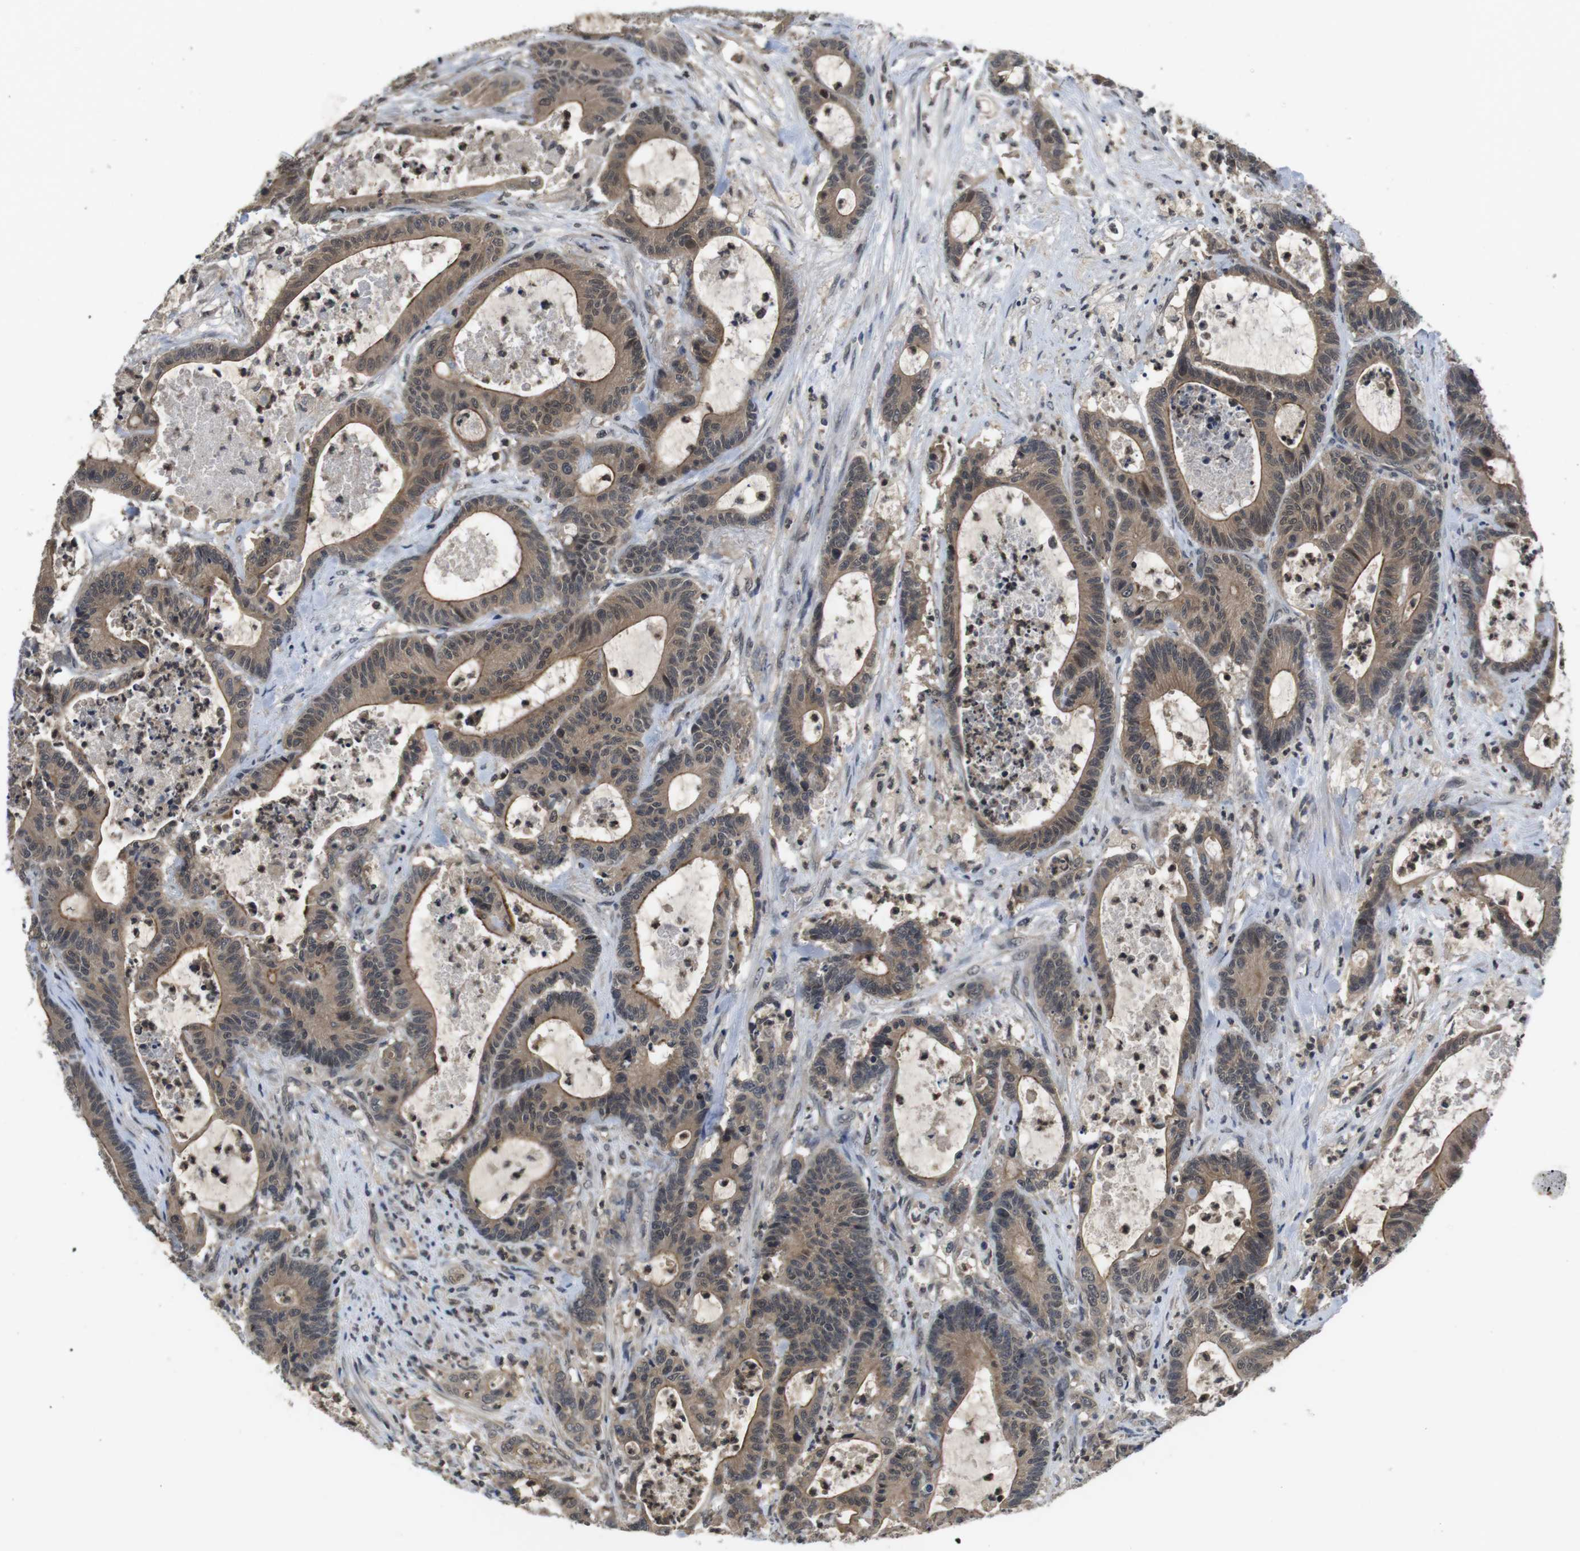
{"staining": {"intensity": "moderate", "quantity": ">75%", "location": "cytoplasmic/membranous"}, "tissue": "colorectal cancer", "cell_type": "Tumor cells", "image_type": "cancer", "snomed": [{"axis": "morphology", "description": "Adenocarcinoma, NOS"}, {"axis": "topography", "description": "Colon"}], "caption": "An immunohistochemistry (IHC) image of tumor tissue is shown. Protein staining in brown highlights moderate cytoplasmic/membranous positivity in colorectal cancer within tumor cells.", "gene": "FADD", "patient": {"sex": "female", "age": 84}}